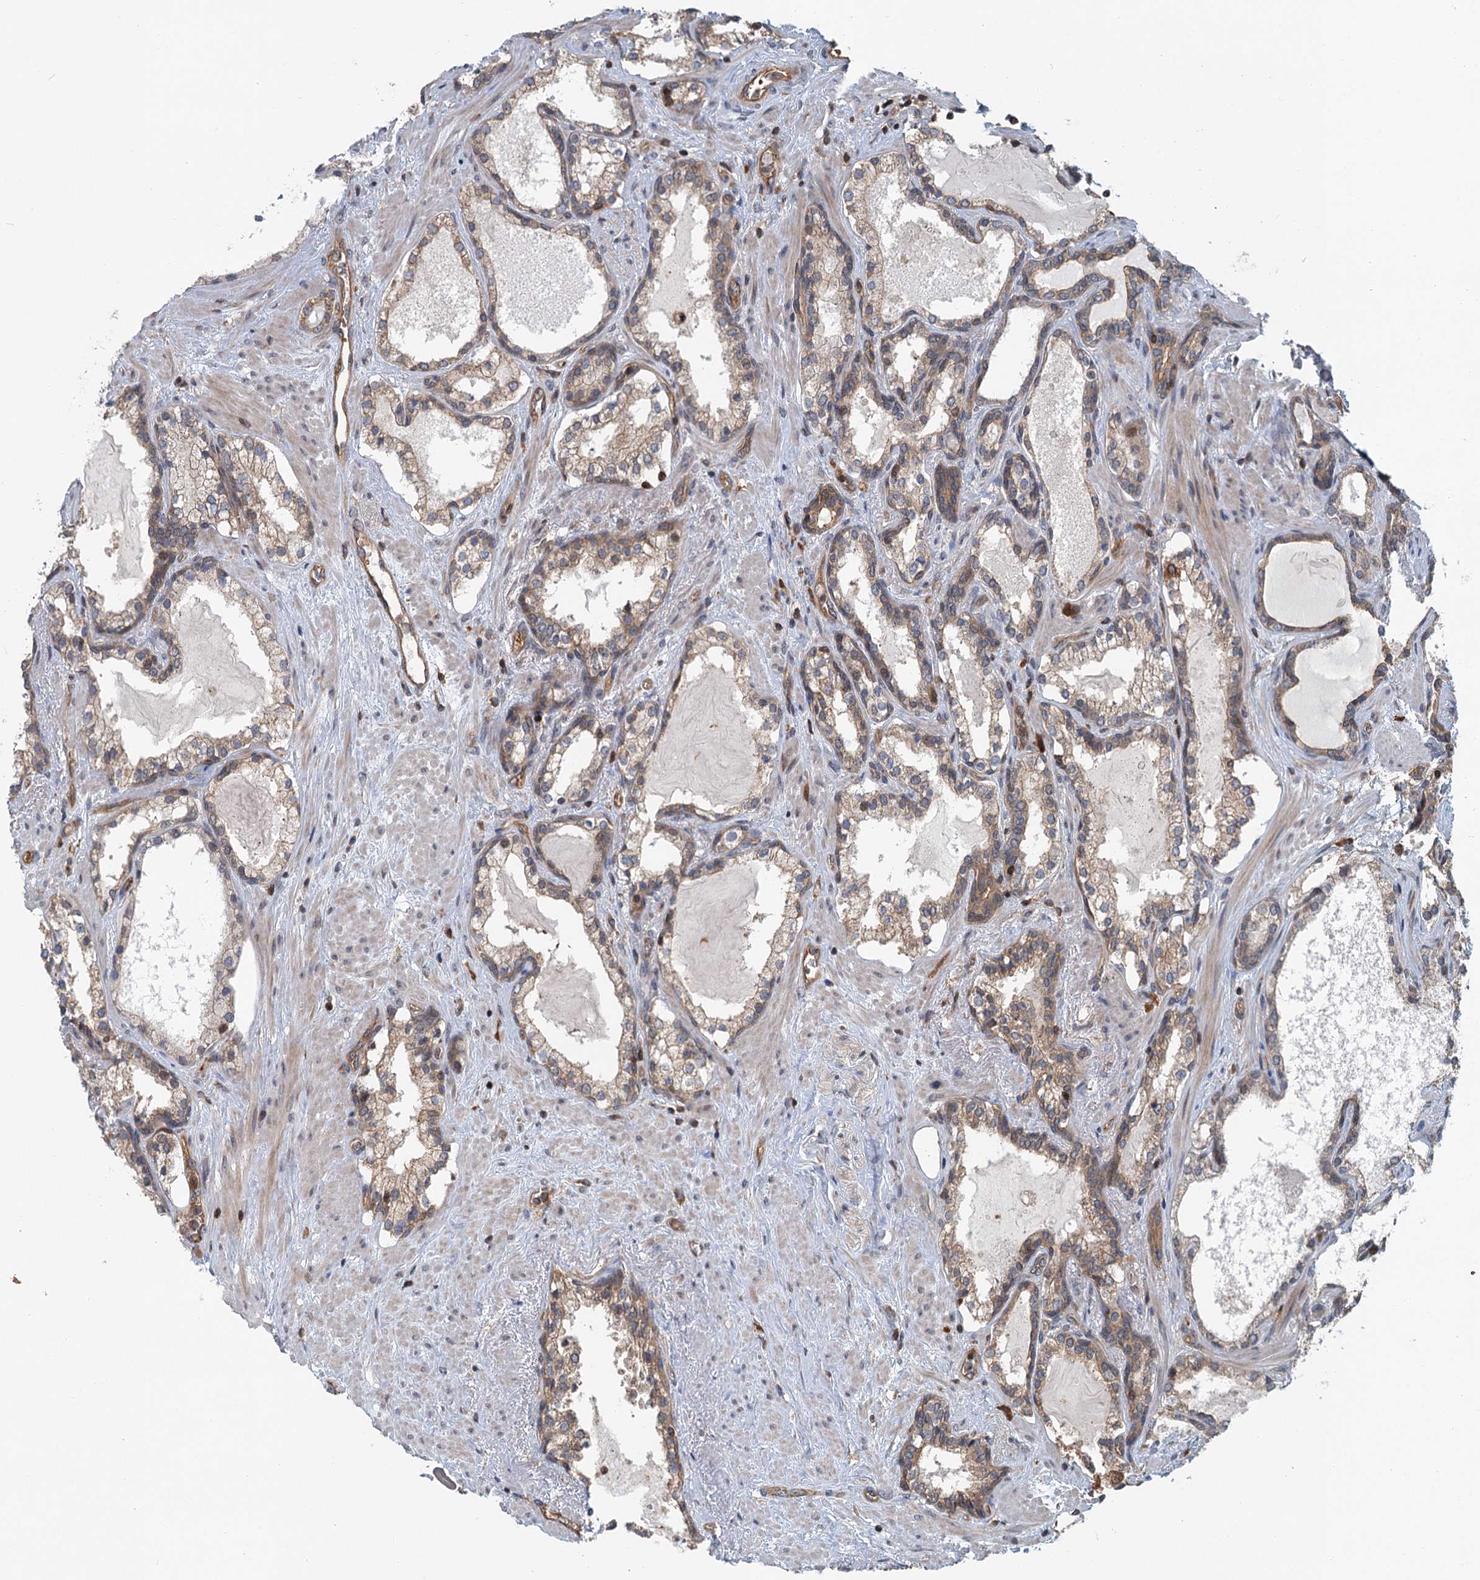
{"staining": {"intensity": "moderate", "quantity": ">75%", "location": "cytoplasmic/membranous"}, "tissue": "prostate cancer", "cell_type": "Tumor cells", "image_type": "cancer", "snomed": [{"axis": "morphology", "description": "Adenocarcinoma, High grade"}, {"axis": "topography", "description": "Prostate"}], "caption": "Immunohistochemical staining of human prostate cancer (adenocarcinoma (high-grade)) displays moderate cytoplasmic/membranous protein positivity in approximately >75% of tumor cells.", "gene": "ZNF527", "patient": {"sex": "male", "age": 58}}